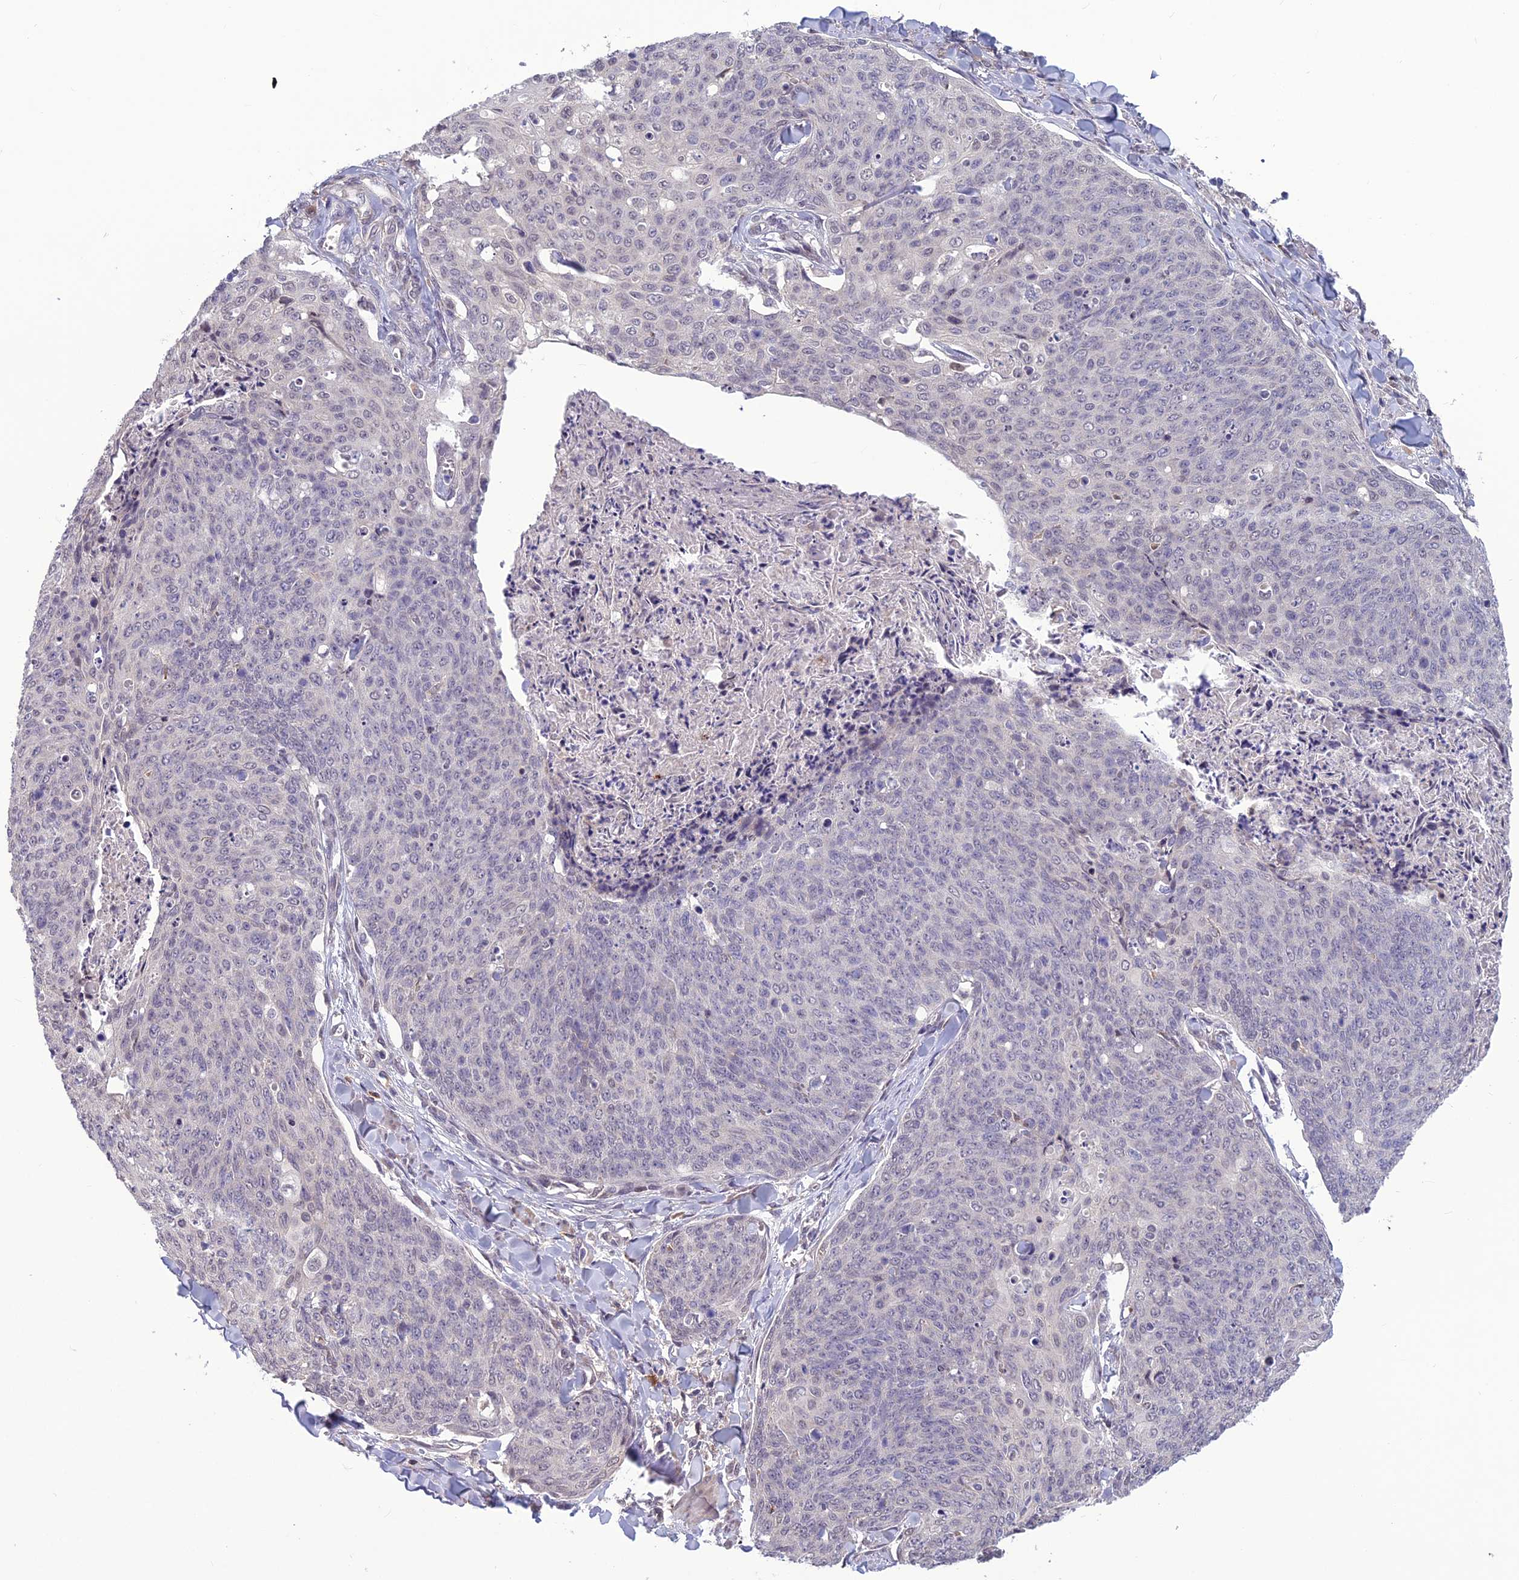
{"staining": {"intensity": "negative", "quantity": "none", "location": "none"}, "tissue": "skin cancer", "cell_type": "Tumor cells", "image_type": "cancer", "snomed": [{"axis": "morphology", "description": "Squamous cell carcinoma, NOS"}, {"axis": "topography", "description": "Skin"}, {"axis": "topography", "description": "Vulva"}], "caption": "Skin cancer (squamous cell carcinoma) stained for a protein using IHC exhibits no positivity tumor cells.", "gene": "FBRS", "patient": {"sex": "female", "age": 85}}